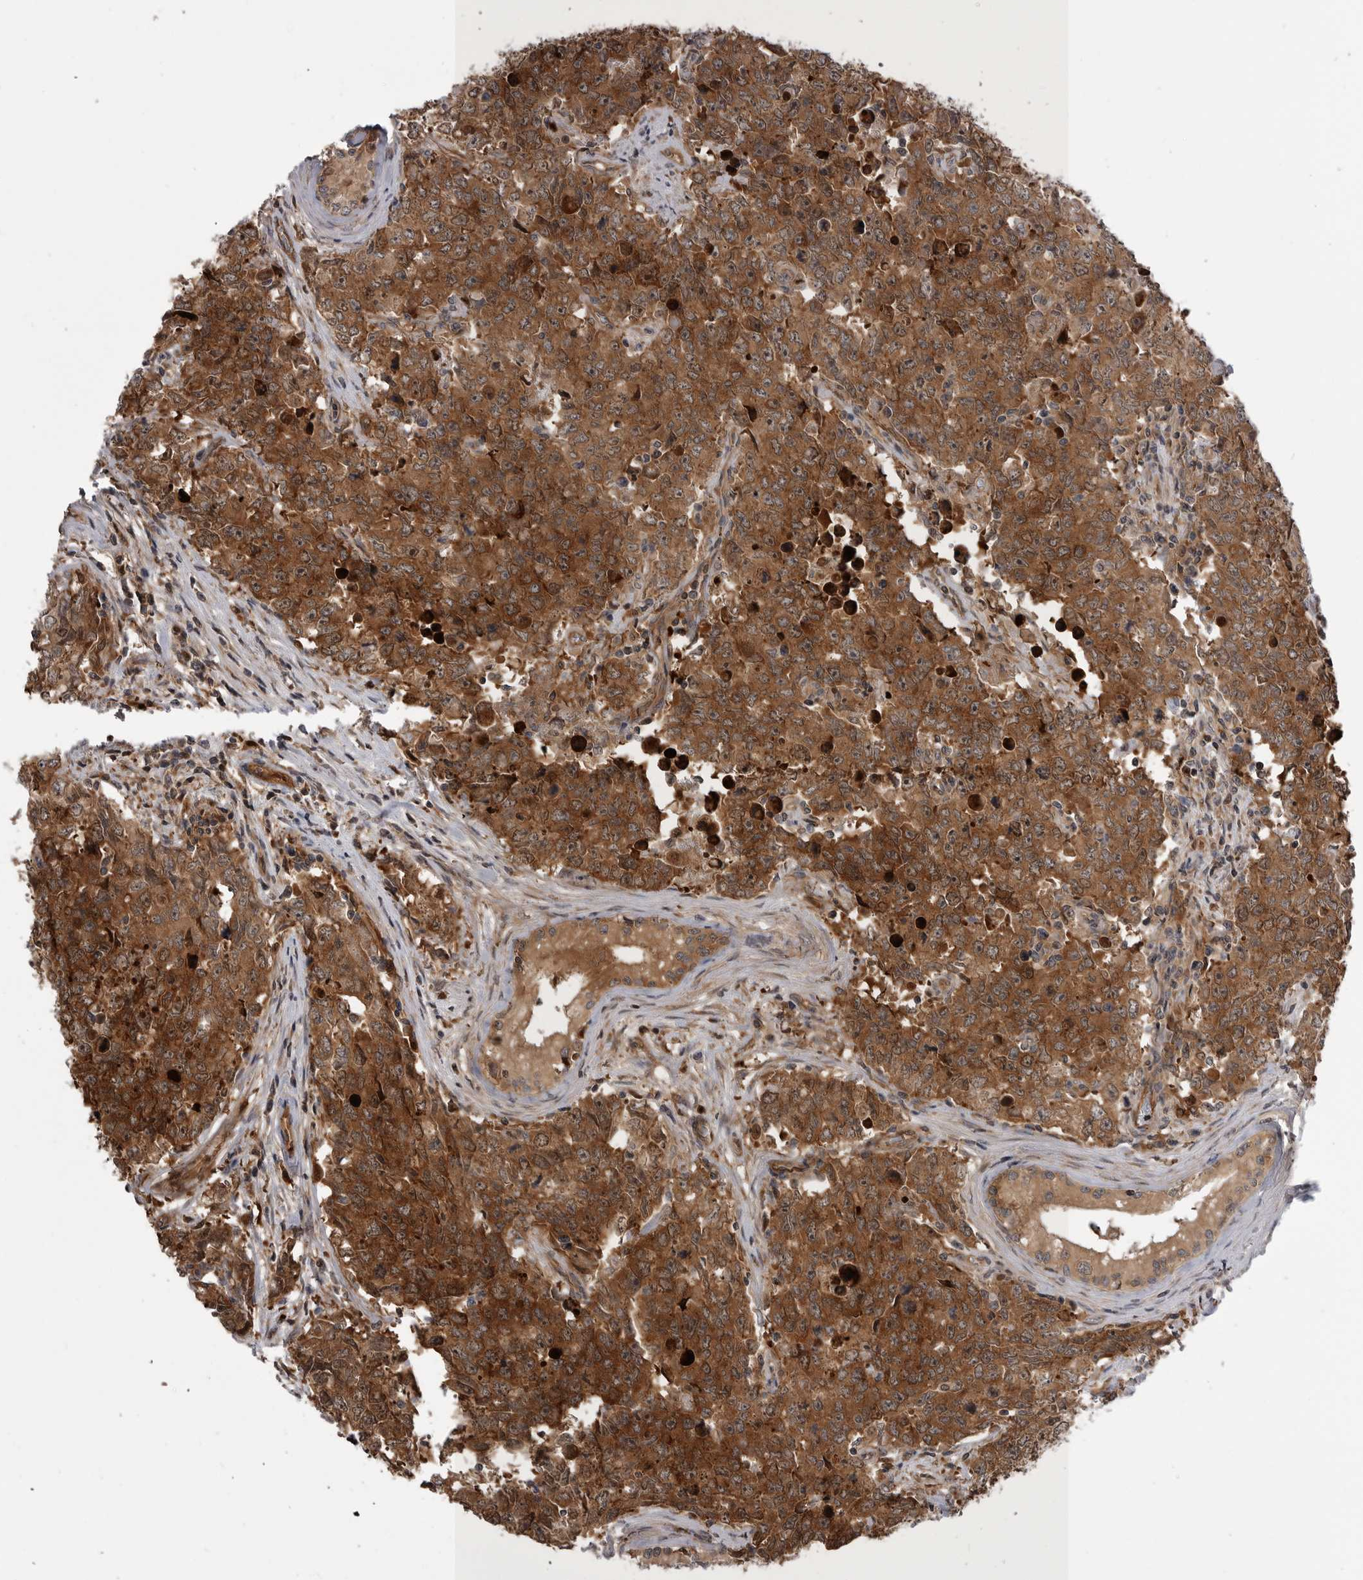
{"staining": {"intensity": "moderate", "quantity": ">75%", "location": "cytoplasmic/membranous,nuclear"}, "tissue": "testis cancer", "cell_type": "Tumor cells", "image_type": "cancer", "snomed": [{"axis": "morphology", "description": "Carcinoma, Embryonal, NOS"}, {"axis": "topography", "description": "Testis"}], "caption": "Immunohistochemistry (IHC) micrograph of testis cancer stained for a protein (brown), which exhibits medium levels of moderate cytoplasmic/membranous and nuclear staining in approximately >75% of tumor cells.", "gene": "RAB3GAP2", "patient": {"sex": "male", "age": 28}}